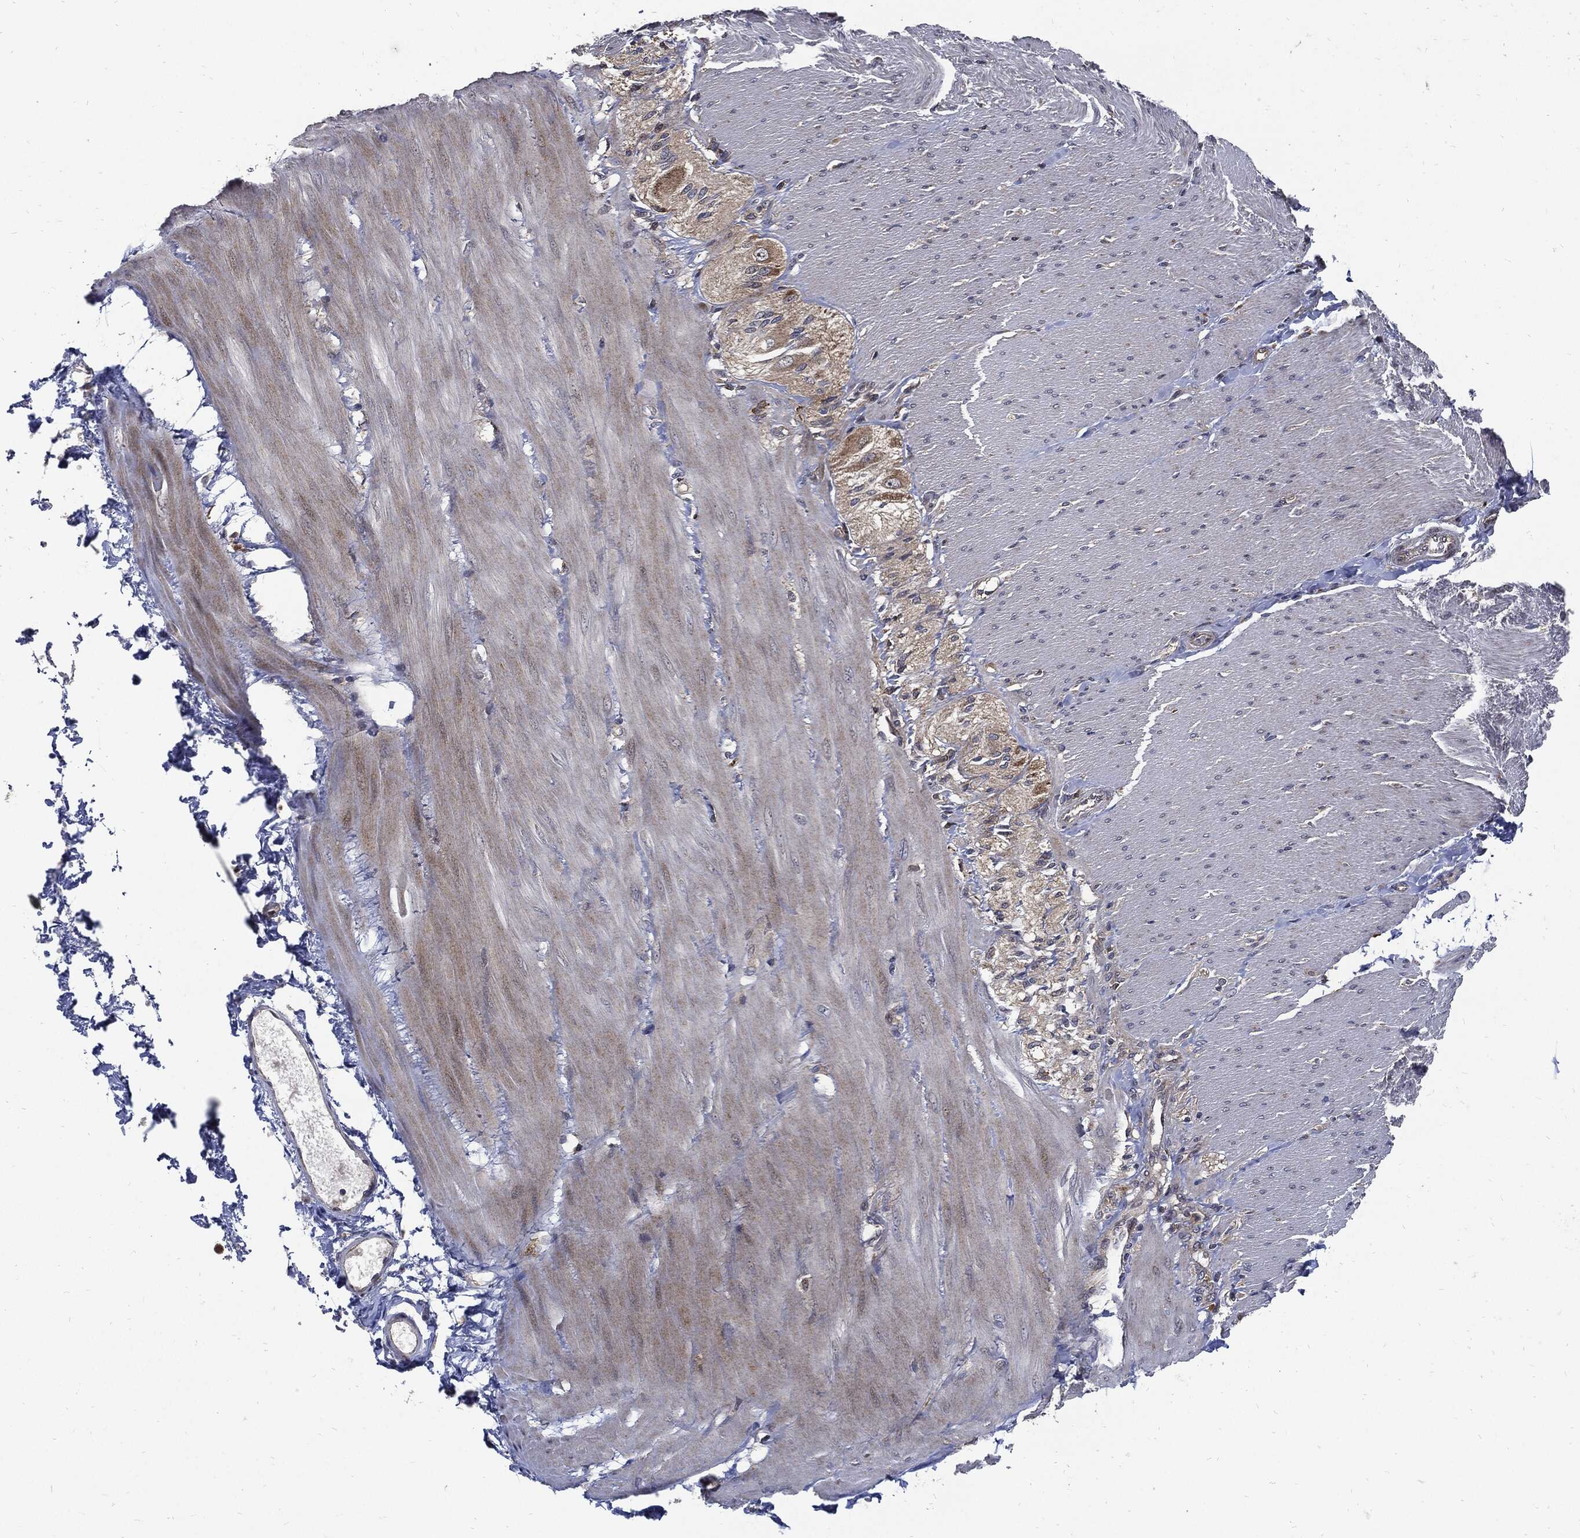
{"staining": {"intensity": "negative", "quantity": "none", "location": "none"}, "tissue": "adipose tissue", "cell_type": "Adipocytes", "image_type": "normal", "snomed": [{"axis": "morphology", "description": "Normal tissue, NOS"}, {"axis": "topography", "description": "Smooth muscle"}, {"axis": "topography", "description": "Duodenum"}, {"axis": "topography", "description": "Peripheral nerve tissue"}], "caption": "DAB (3,3'-diaminobenzidine) immunohistochemical staining of unremarkable human adipose tissue demonstrates no significant expression in adipocytes. The staining is performed using DAB (3,3'-diaminobenzidine) brown chromogen with nuclei counter-stained in using hematoxylin.", "gene": "SLC31A2", "patient": {"sex": "female", "age": 61}}